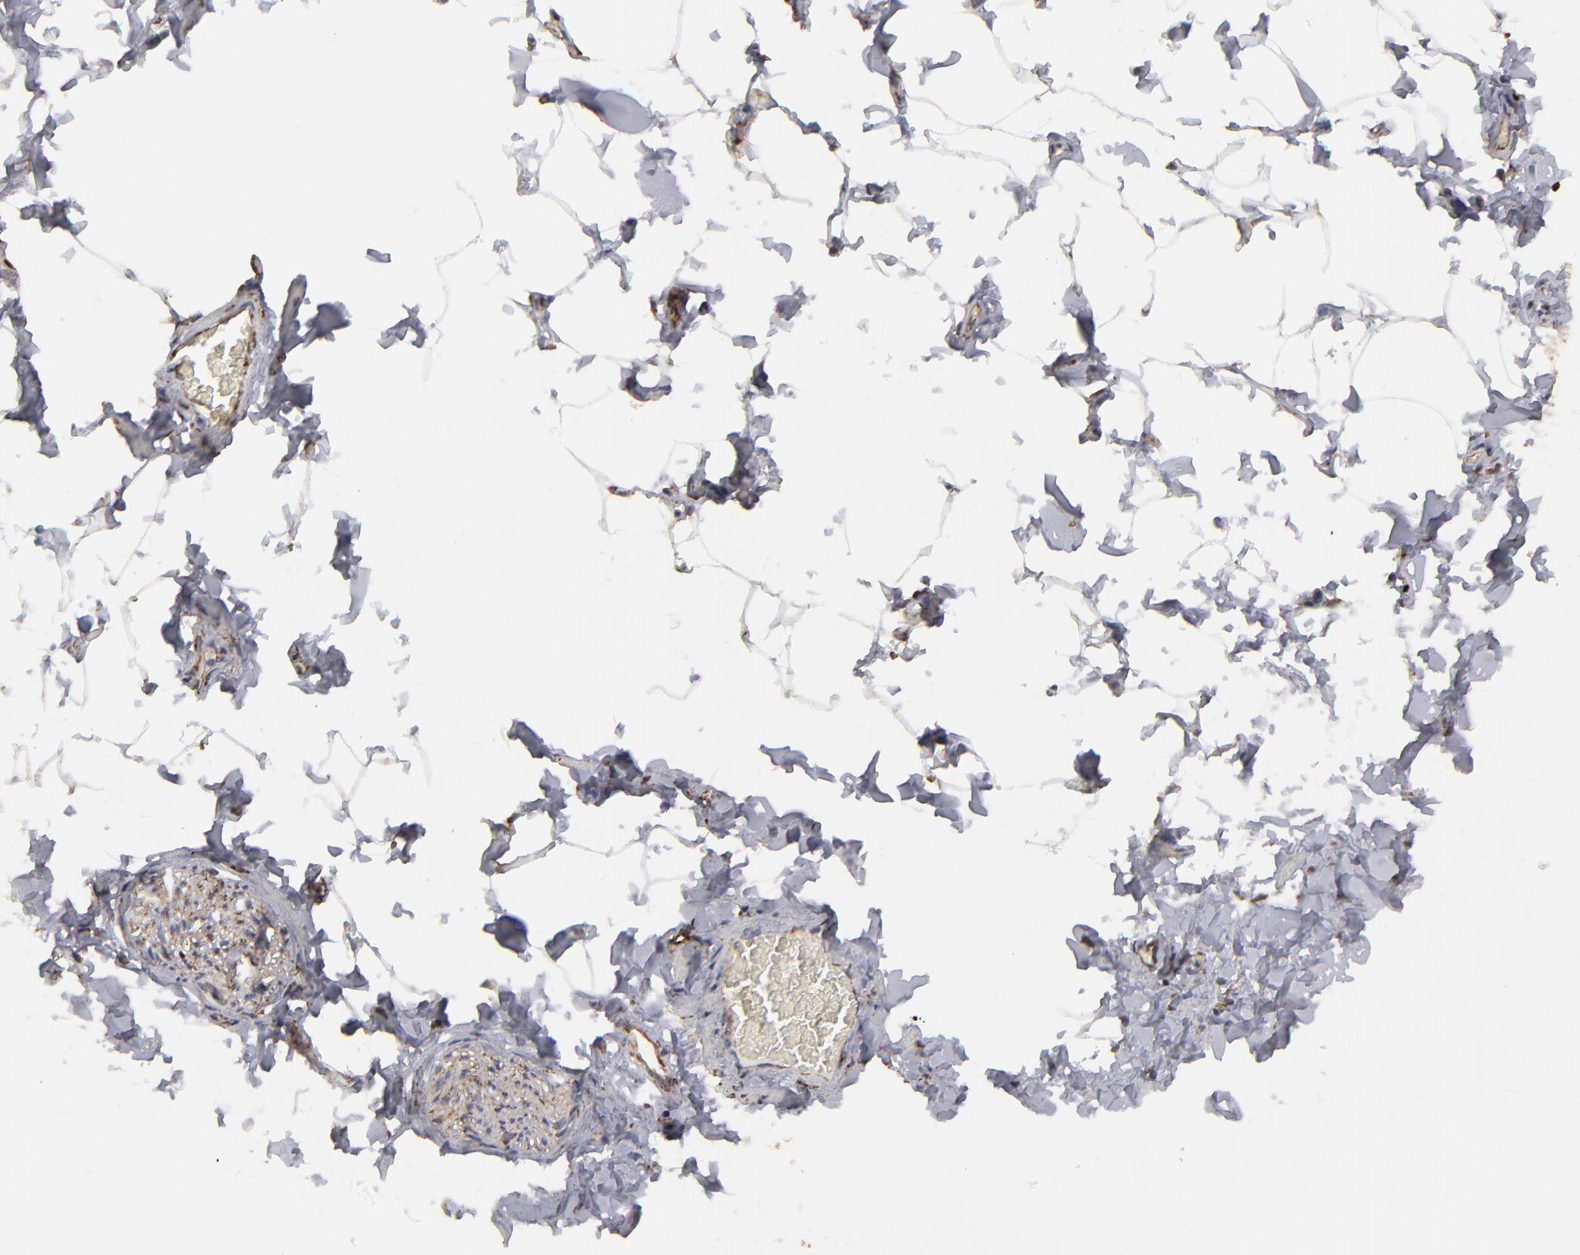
{"staining": {"intensity": "moderate", "quantity": ">75%", "location": "cytoplasmic/membranous"}, "tissue": "adipose tissue", "cell_type": "Adipocytes", "image_type": "normal", "snomed": [{"axis": "morphology", "description": "Normal tissue, NOS"}, {"axis": "topography", "description": "Vascular tissue"}], "caption": "Immunohistochemistry (DAB) staining of normal adipose tissue reveals moderate cytoplasmic/membranous protein staining in approximately >75% of adipocytes.", "gene": "KTN1", "patient": {"sex": "male", "age": 41}}